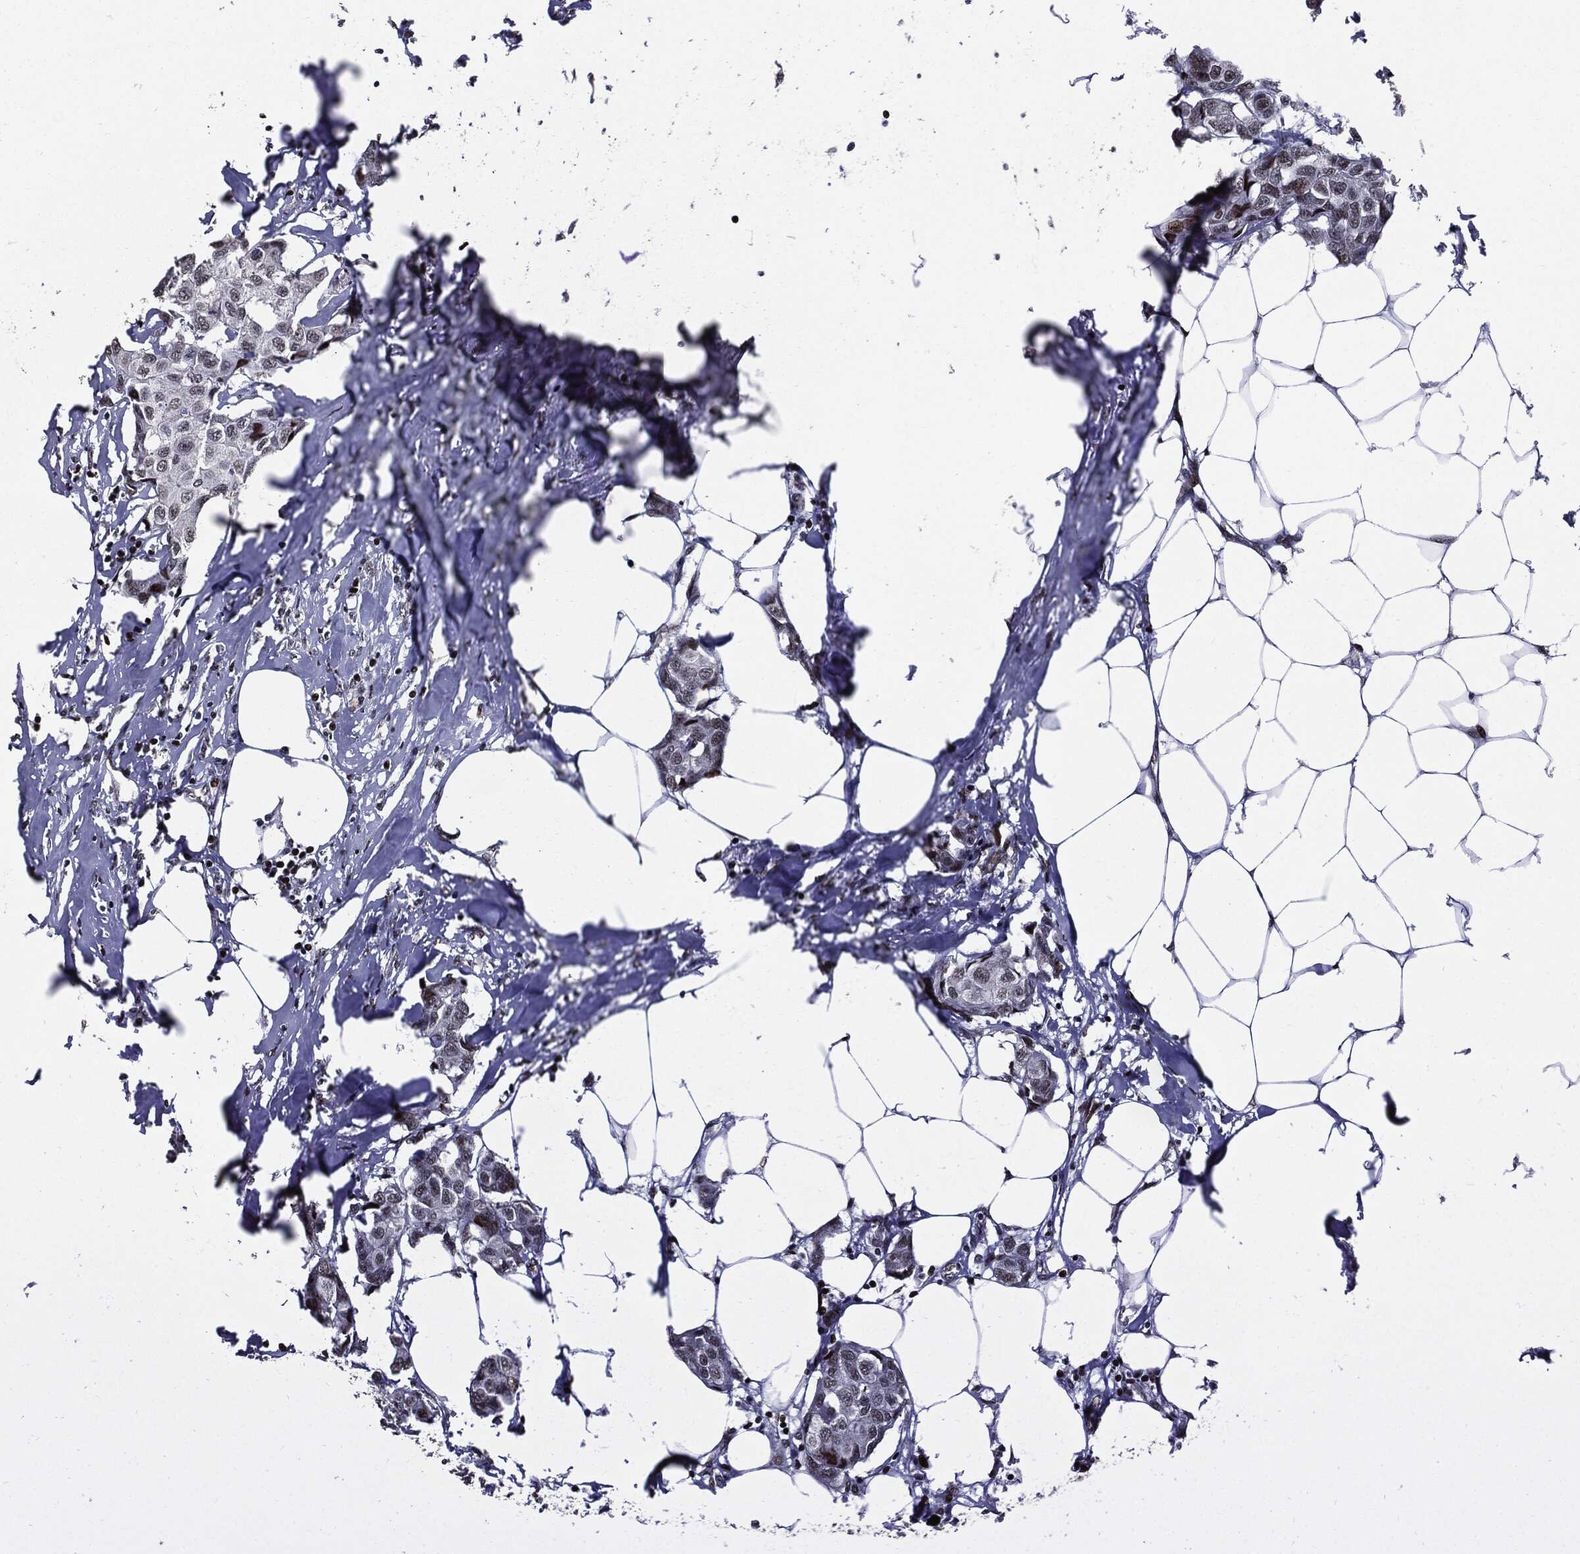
{"staining": {"intensity": "negative", "quantity": "none", "location": "none"}, "tissue": "breast cancer", "cell_type": "Tumor cells", "image_type": "cancer", "snomed": [{"axis": "morphology", "description": "Duct carcinoma"}, {"axis": "topography", "description": "Breast"}], "caption": "This is an immunohistochemistry photomicrograph of intraductal carcinoma (breast). There is no staining in tumor cells.", "gene": "ZFP91", "patient": {"sex": "female", "age": 80}}